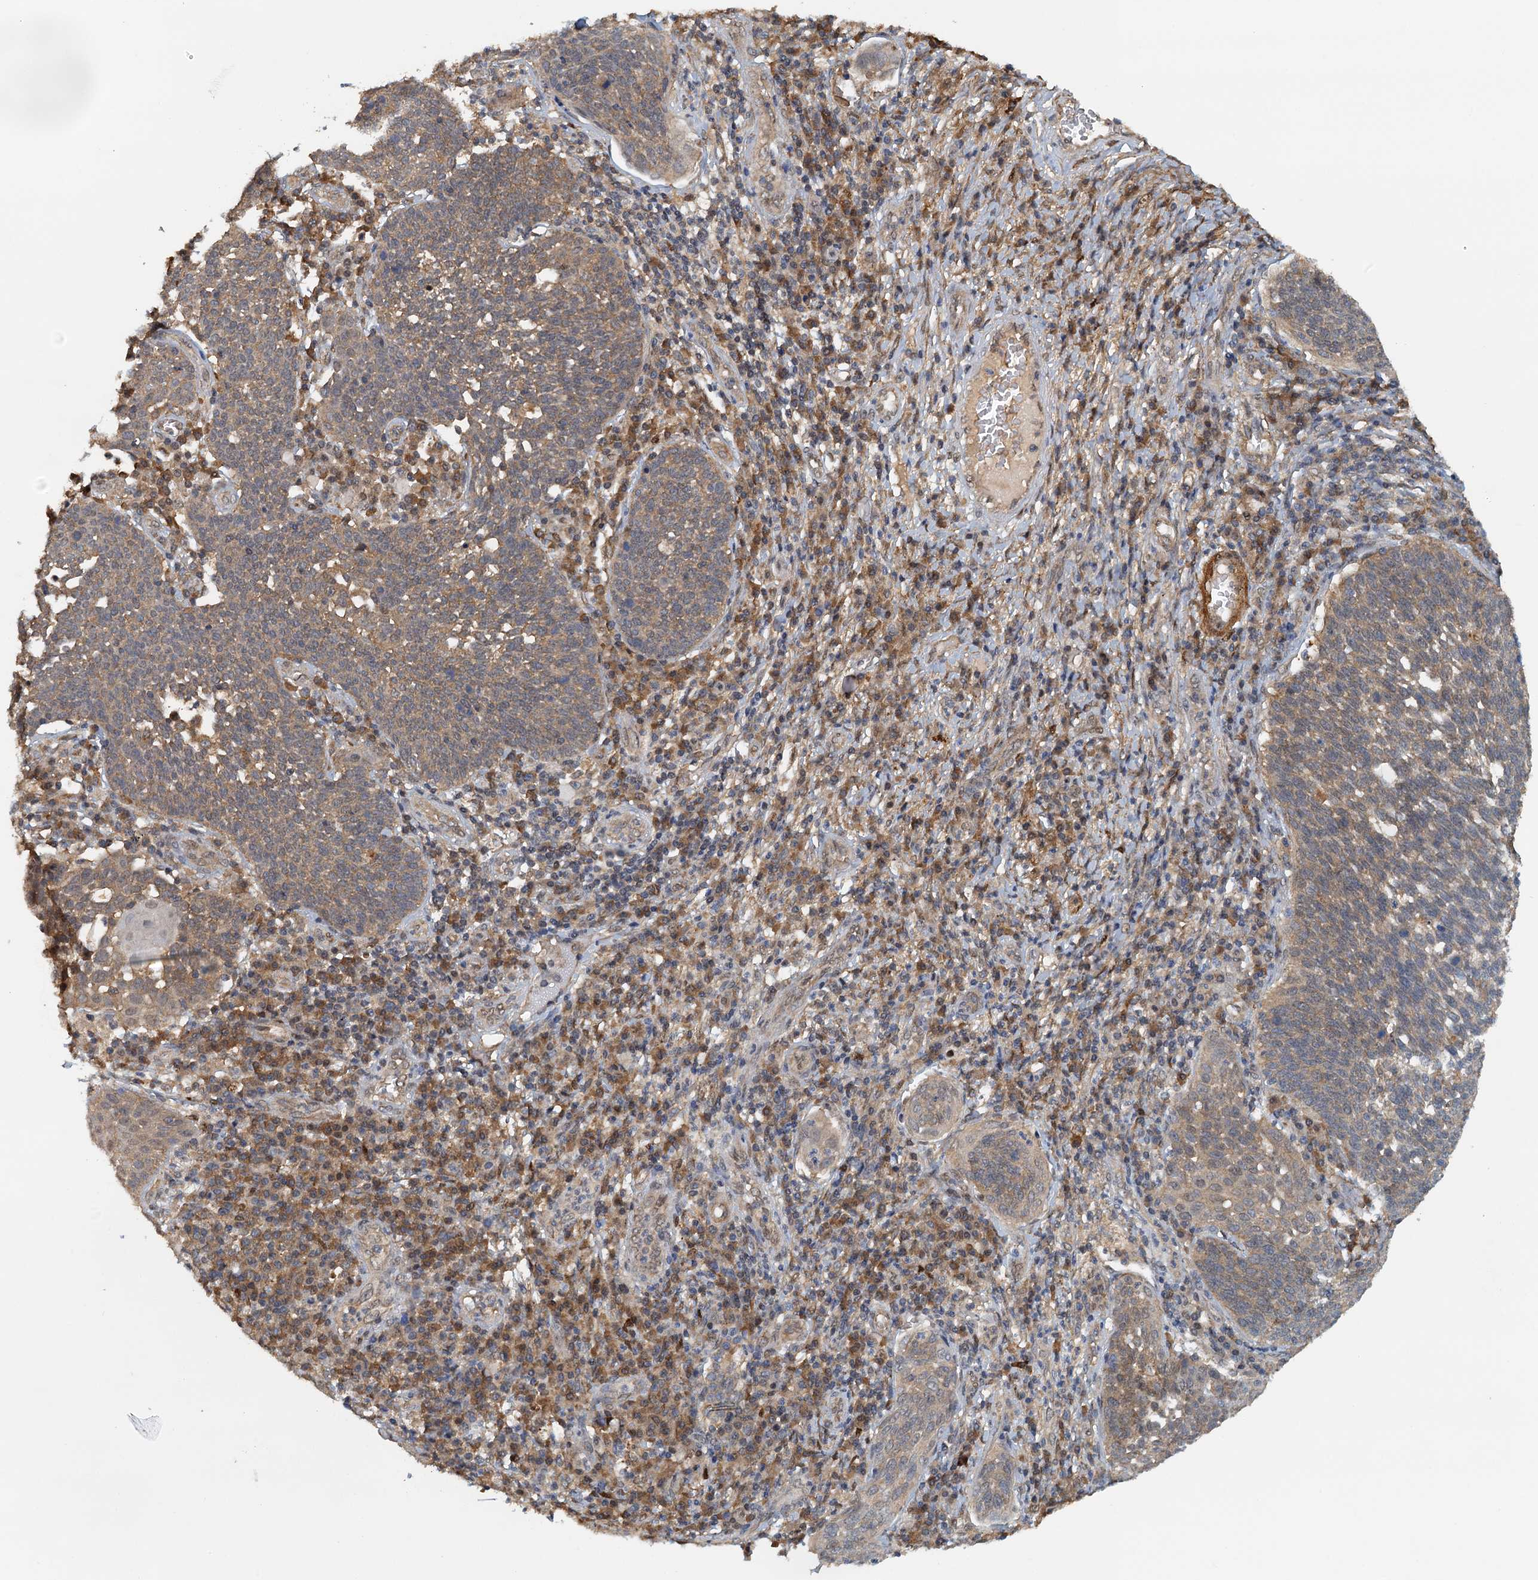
{"staining": {"intensity": "moderate", "quantity": "25%-75%", "location": "cytoplasmic/membranous"}, "tissue": "cervical cancer", "cell_type": "Tumor cells", "image_type": "cancer", "snomed": [{"axis": "morphology", "description": "Squamous cell carcinoma, NOS"}, {"axis": "topography", "description": "Cervix"}], "caption": "This micrograph exhibits IHC staining of human squamous cell carcinoma (cervical), with medium moderate cytoplasmic/membranous staining in approximately 25%-75% of tumor cells.", "gene": "UBL7", "patient": {"sex": "female", "age": 34}}